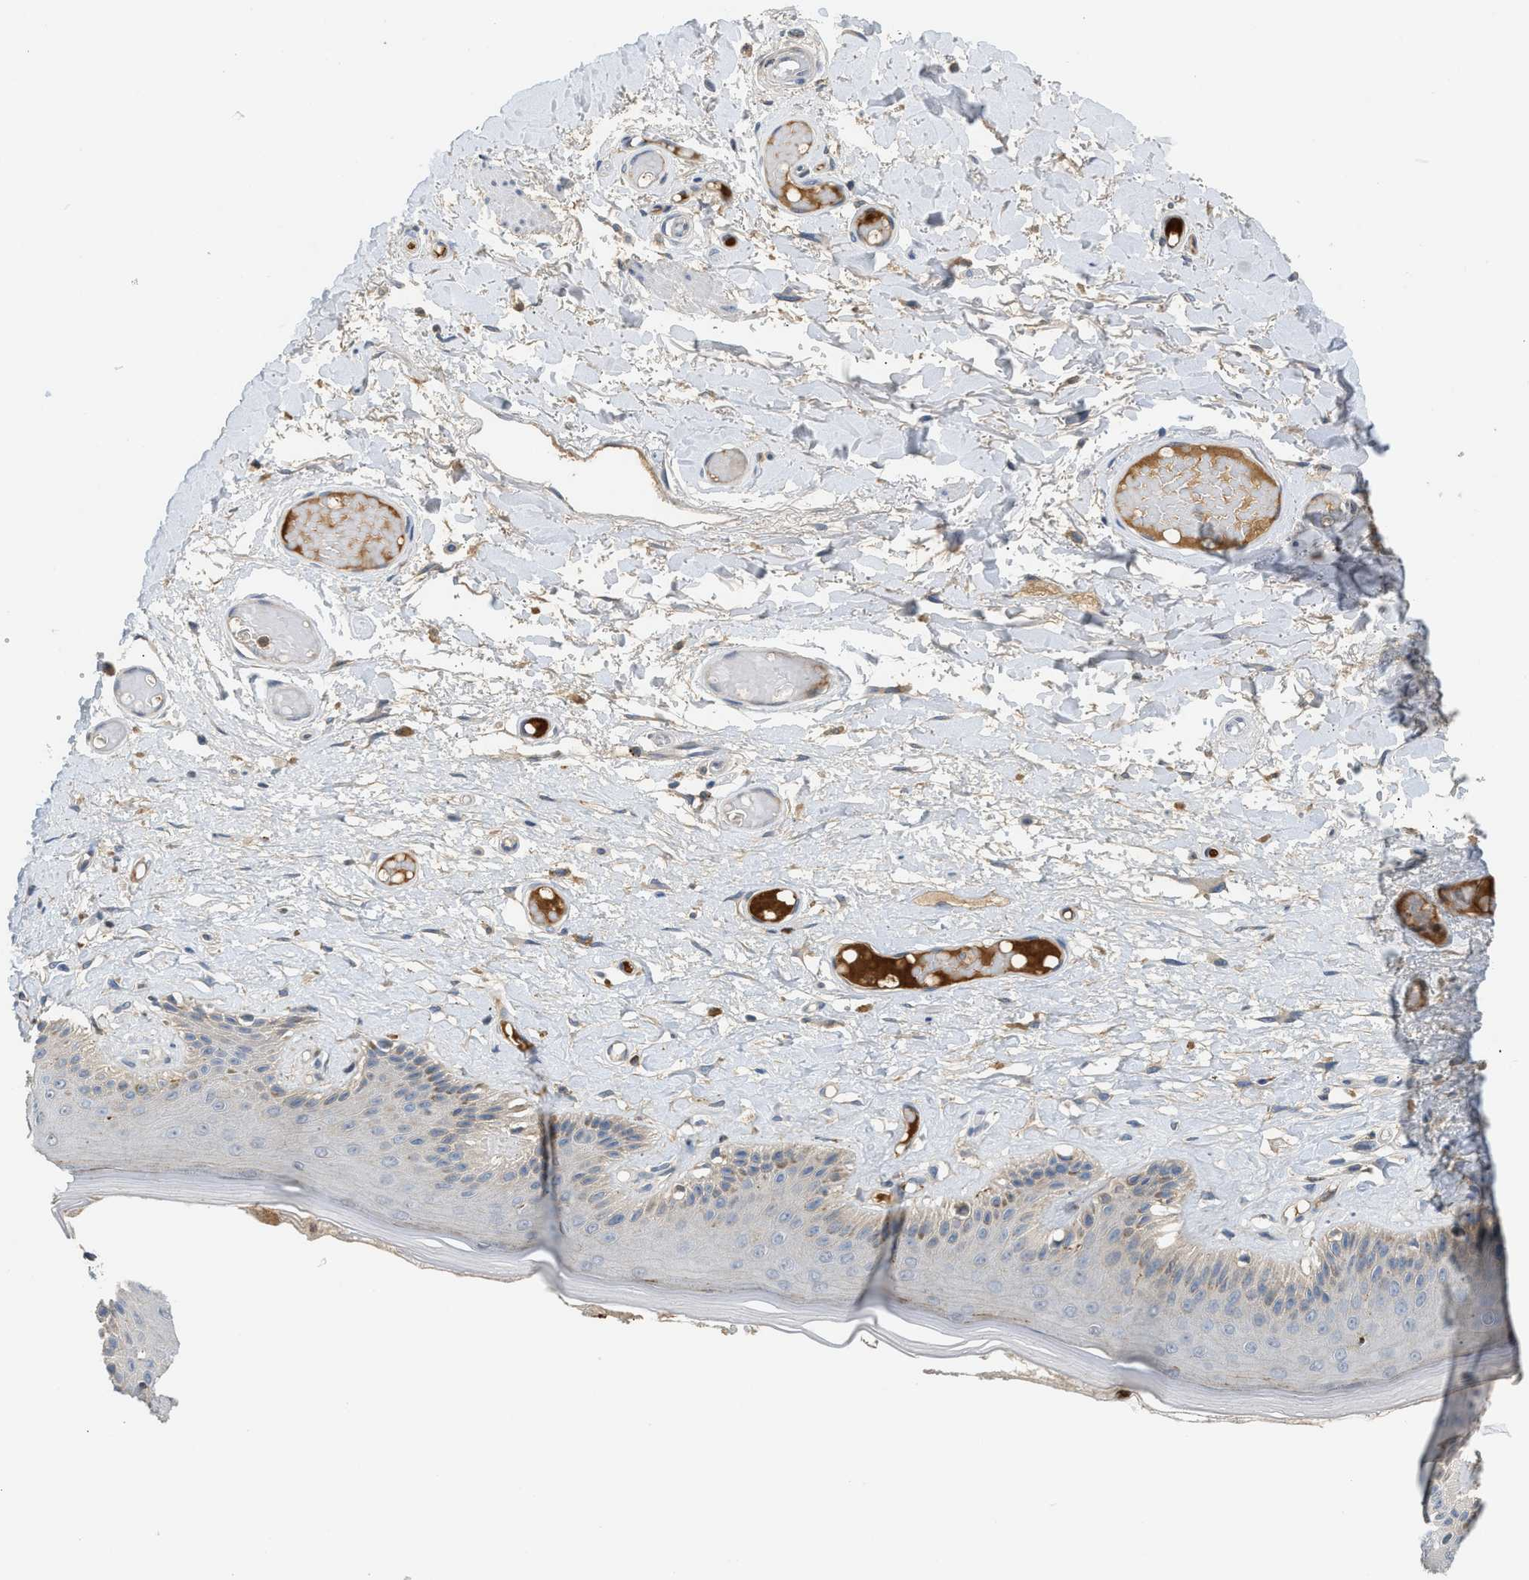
{"staining": {"intensity": "weak", "quantity": "25%-75%", "location": "cytoplasmic/membranous"}, "tissue": "skin", "cell_type": "Epidermal cells", "image_type": "normal", "snomed": [{"axis": "morphology", "description": "Normal tissue, NOS"}, {"axis": "topography", "description": "Vulva"}], "caption": "Immunohistochemistry (IHC) of benign human skin exhibits low levels of weak cytoplasmic/membranous expression in about 25%-75% of epidermal cells.", "gene": "RHBDF2", "patient": {"sex": "female", "age": 73}}